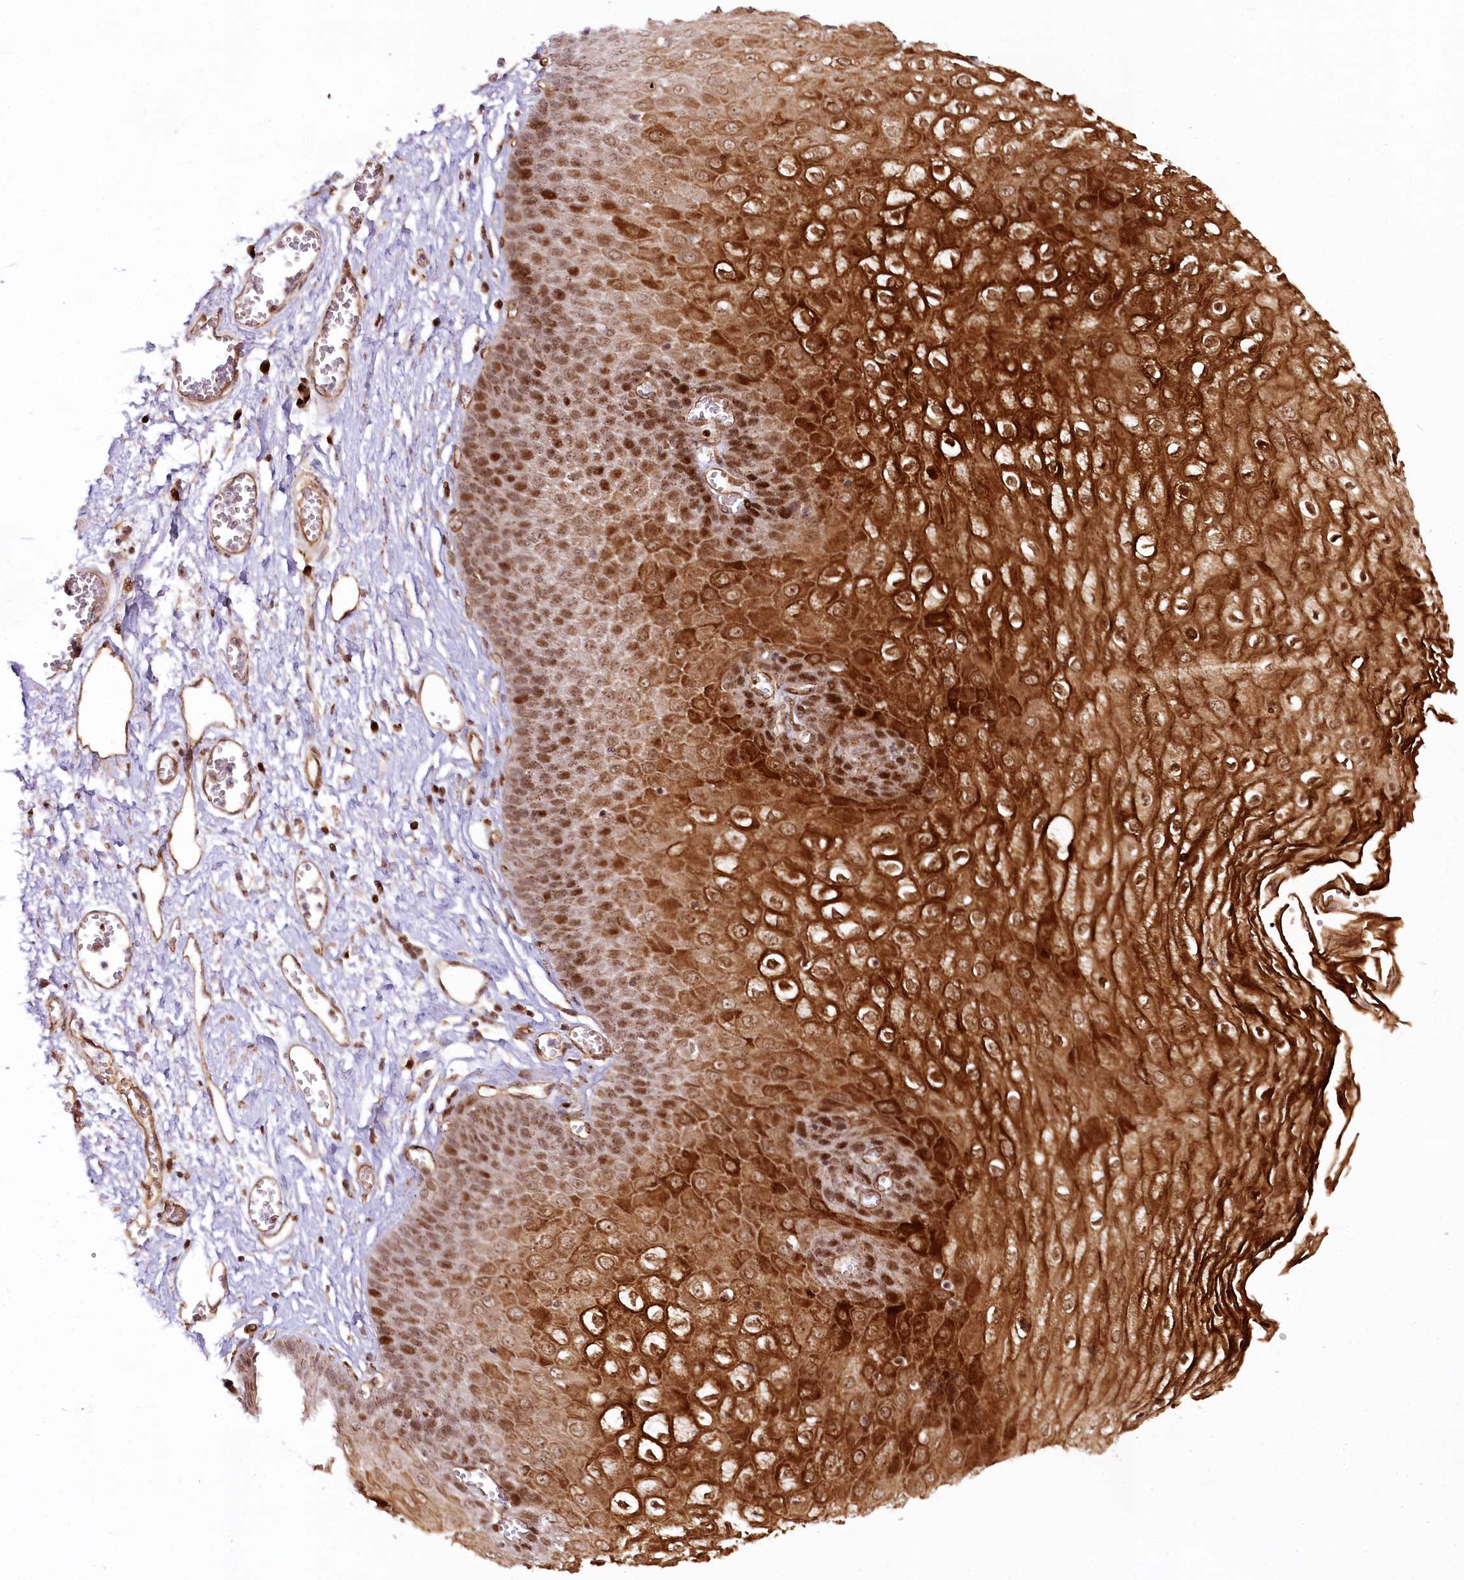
{"staining": {"intensity": "strong", "quantity": "25%-75%", "location": "cytoplasmic/membranous,nuclear"}, "tissue": "esophagus", "cell_type": "Squamous epithelial cells", "image_type": "normal", "snomed": [{"axis": "morphology", "description": "Normal tissue, NOS"}, {"axis": "topography", "description": "Esophagus"}], "caption": "Immunohistochemistry histopathology image of unremarkable human esophagus stained for a protein (brown), which displays high levels of strong cytoplasmic/membranous,nuclear positivity in about 25%-75% of squamous epithelial cells.", "gene": "COPG1", "patient": {"sex": "male", "age": 60}}